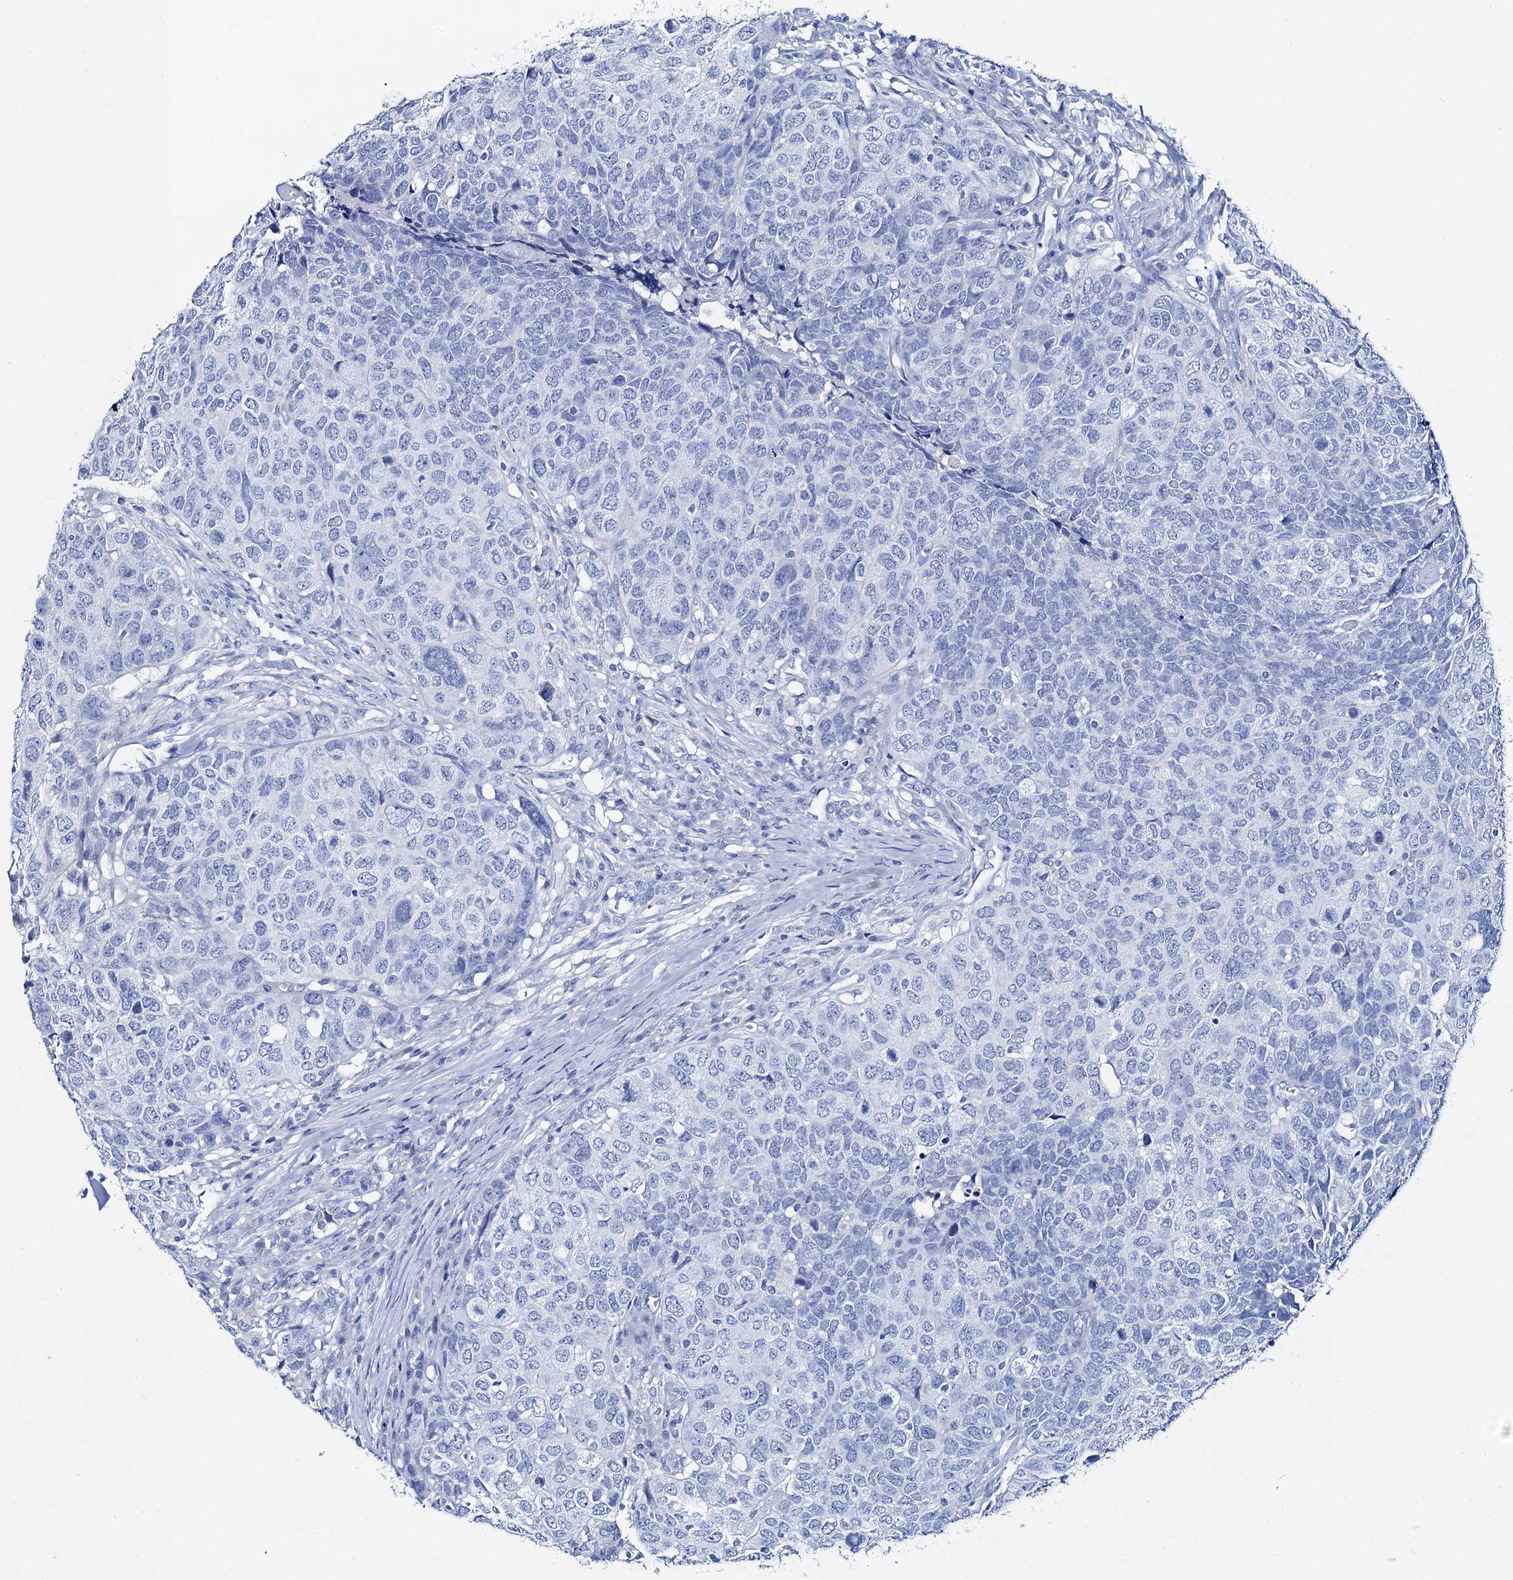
{"staining": {"intensity": "negative", "quantity": "none", "location": "none"}, "tissue": "head and neck cancer", "cell_type": "Tumor cells", "image_type": "cancer", "snomed": [{"axis": "morphology", "description": "Squamous cell carcinoma, NOS"}, {"axis": "topography", "description": "Head-Neck"}], "caption": "Squamous cell carcinoma (head and neck) was stained to show a protein in brown. There is no significant expression in tumor cells.", "gene": "RBP3", "patient": {"sex": "male", "age": 66}}